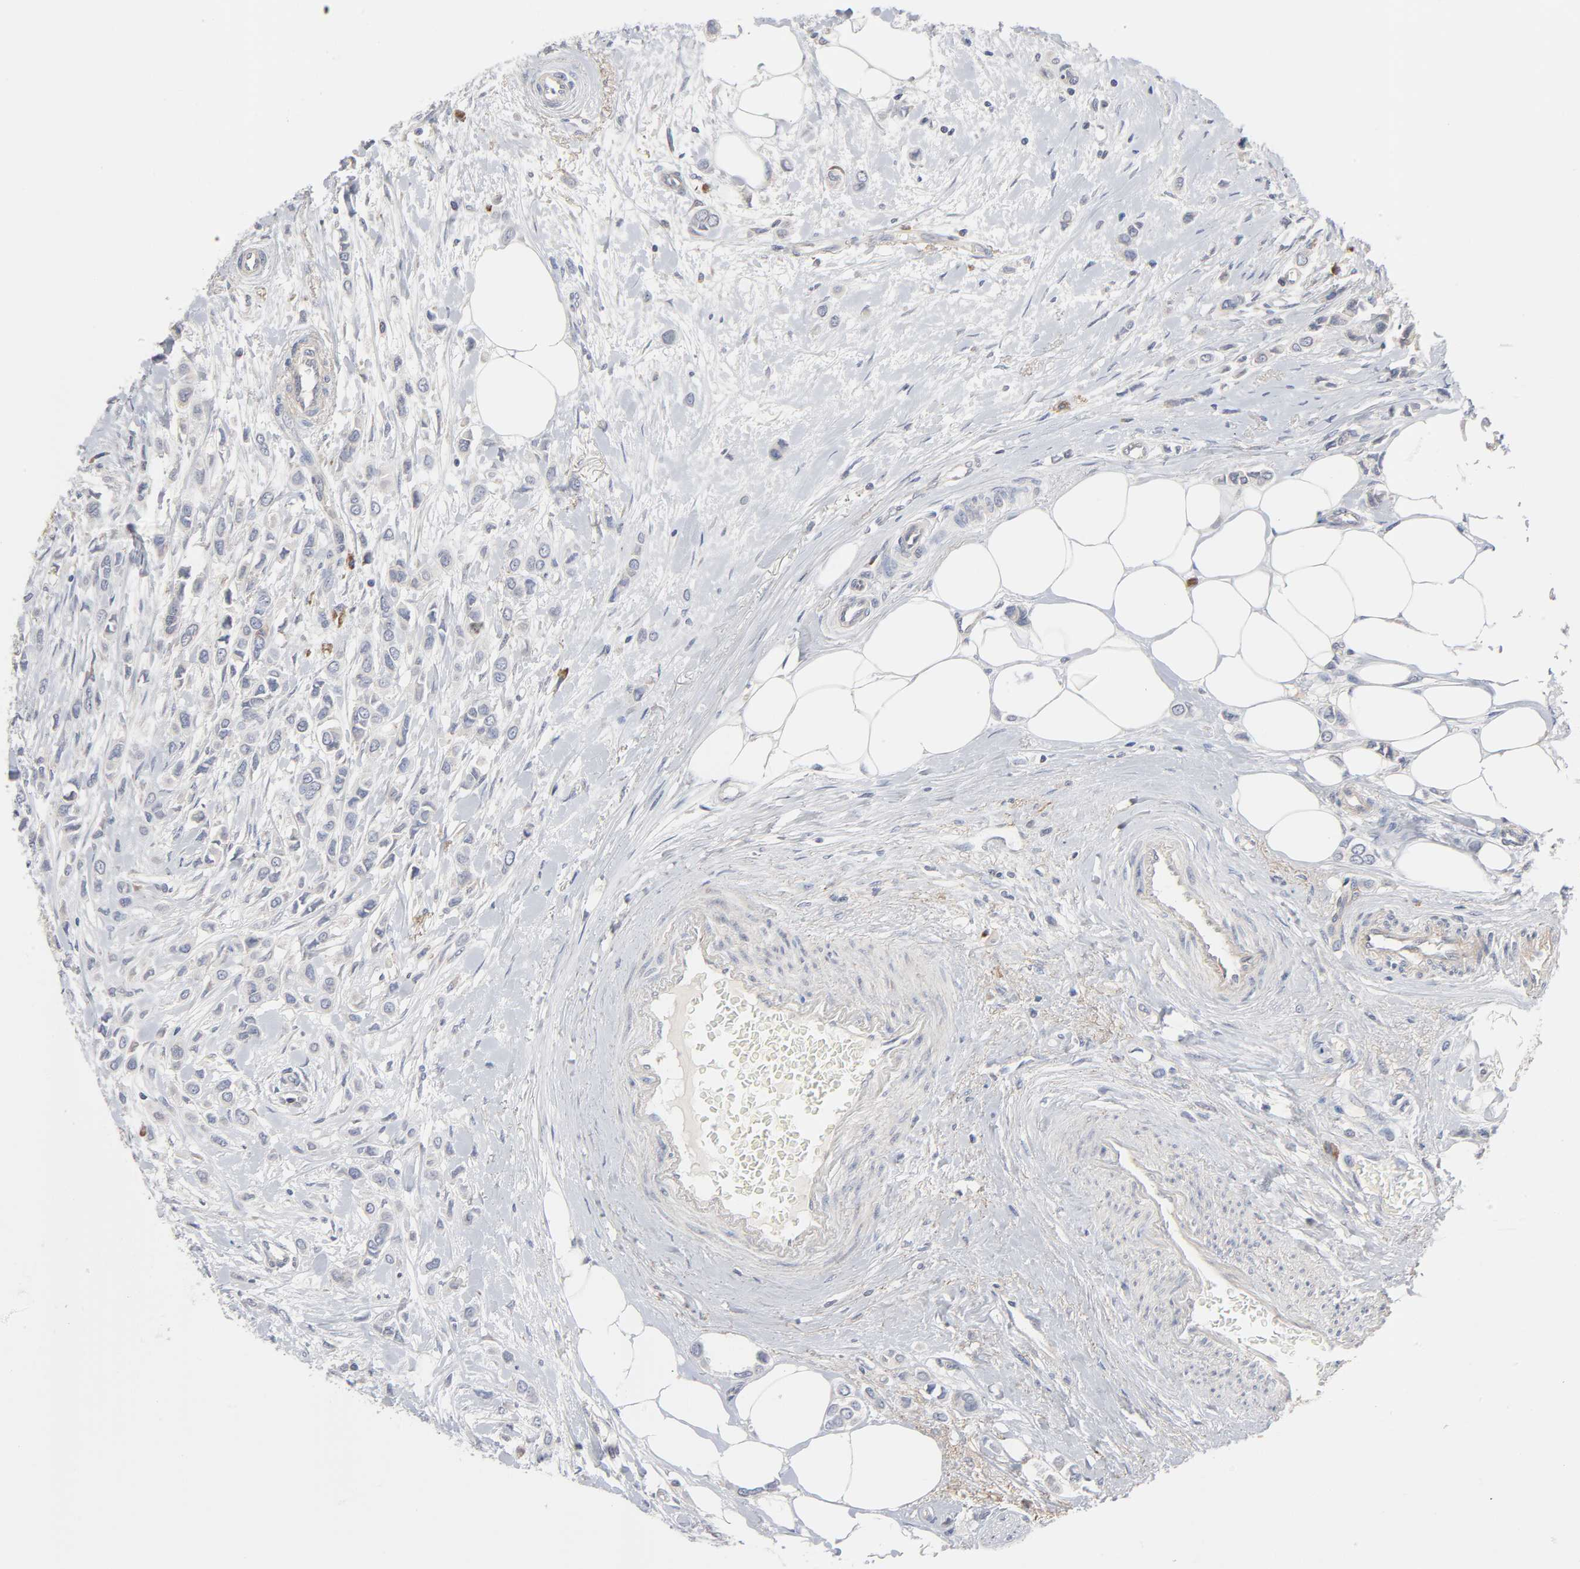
{"staining": {"intensity": "negative", "quantity": "none", "location": "none"}, "tissue": "breast cancer", "cell_type": "Tumor cells", "image_type": "cancer", "snomed": [{"axis": "morphology", "description": "Lobular carcinoma"}, {"axis": "topography", "description": "Breast"}], "caption": "Histopathology image shows no significant protein positivity in tumor cells of lobular carcinoma (breast).", "gene": "IL4R", "patient": {"sex": "female", "age": 51}}